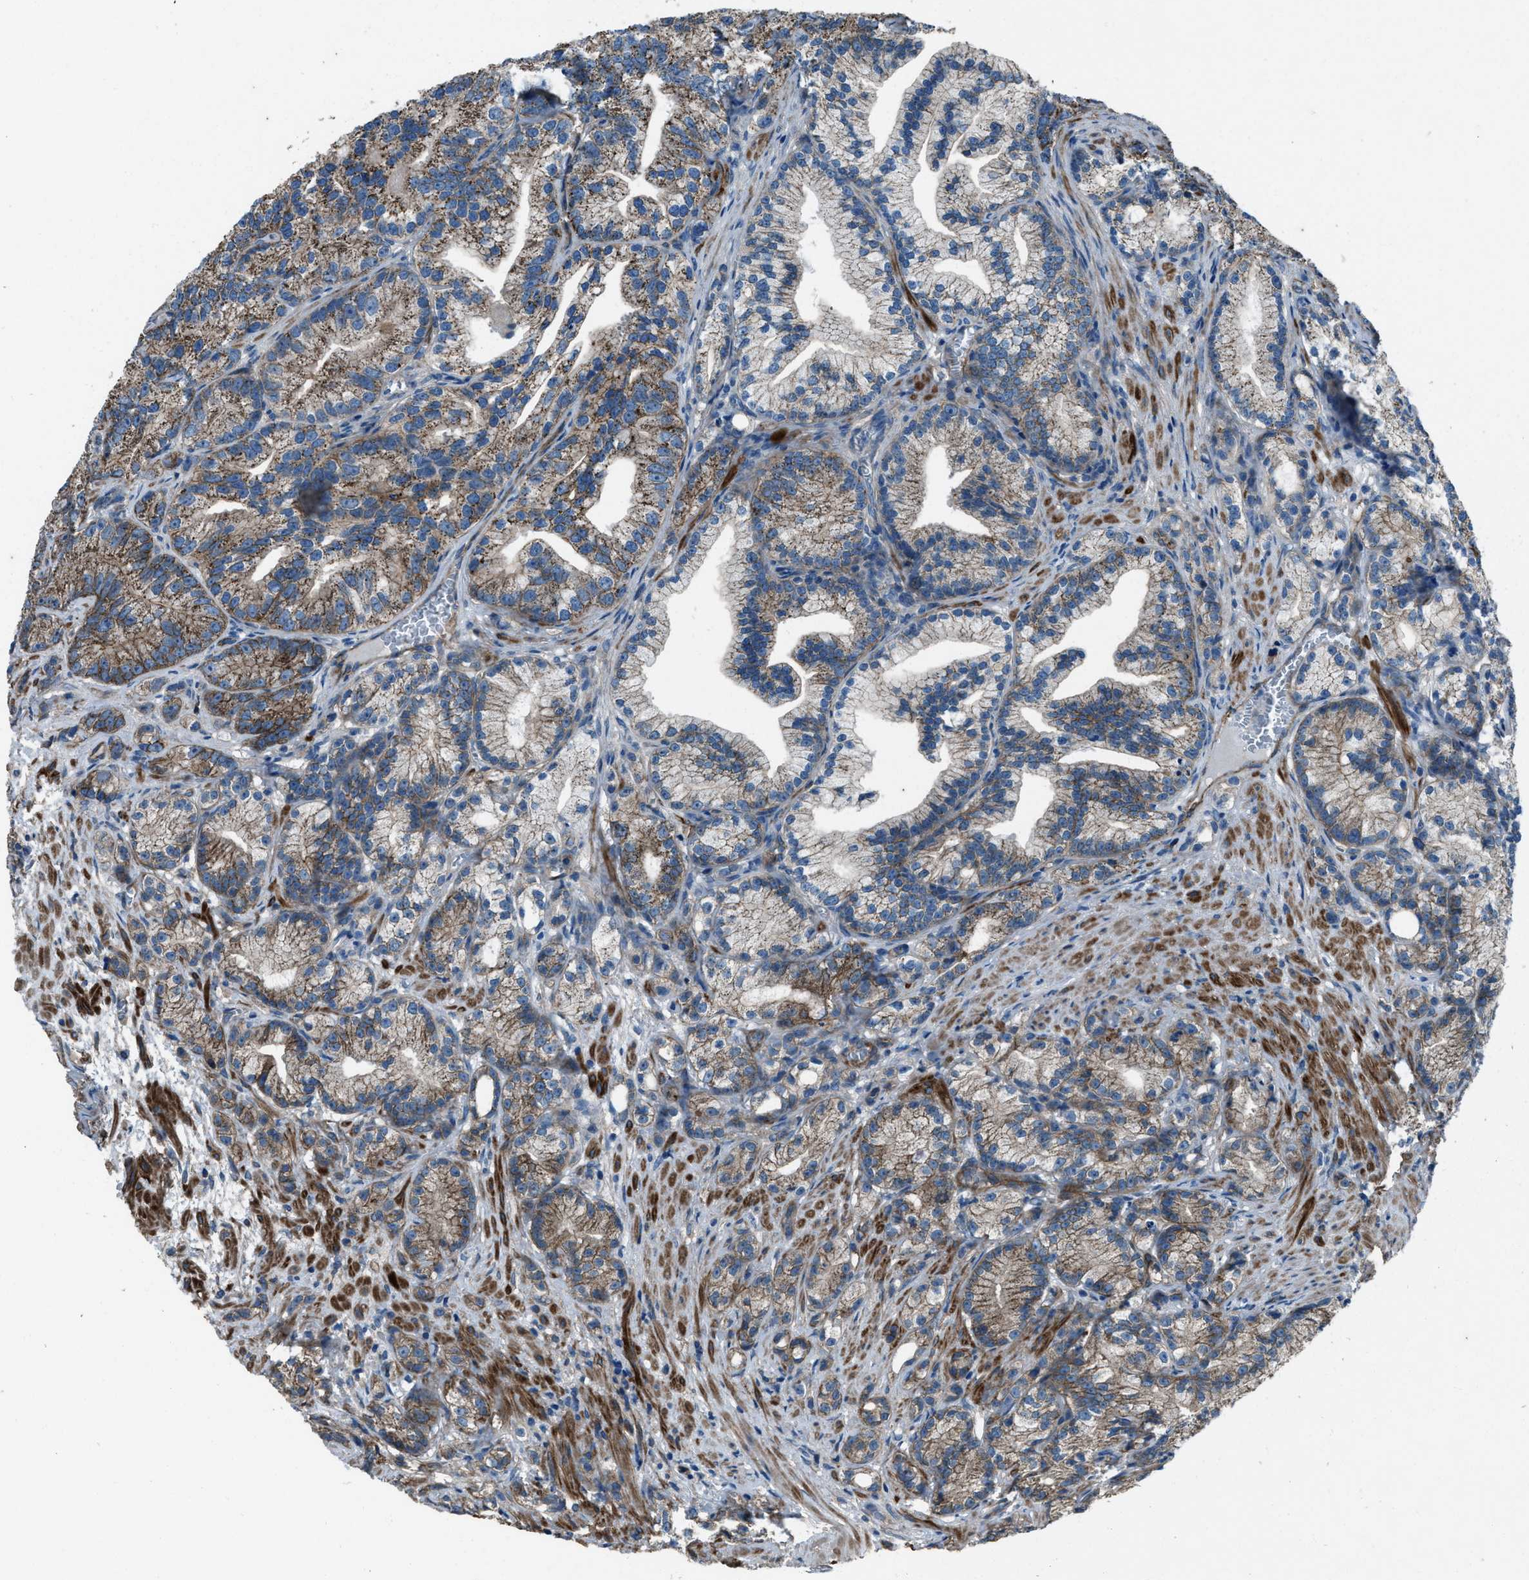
{"staining": {"intensity": "moderate", "quantity": ">75%", "location": "cytoplasmic/membranous"}, "tissue": "prostate cancer", "cell_type": "Tumor cells", "image_type": "cancer", "snomed": [{"axis": "morphology", "description": "Adenocarcinoma, Low grade"}, {"axis": "topography", "description": "Prostate"}], "caption": "This image exhibits low-grade adenocarcinoma (prostate) stained with IHC to label a protein in brown. The cytoplasmic/membranous of tumor cells show moderate positivity for the protein. Nuclei are counter-stained blue.", "gene": "SVIL", "patient": {"sex": "male", "age": 89}}